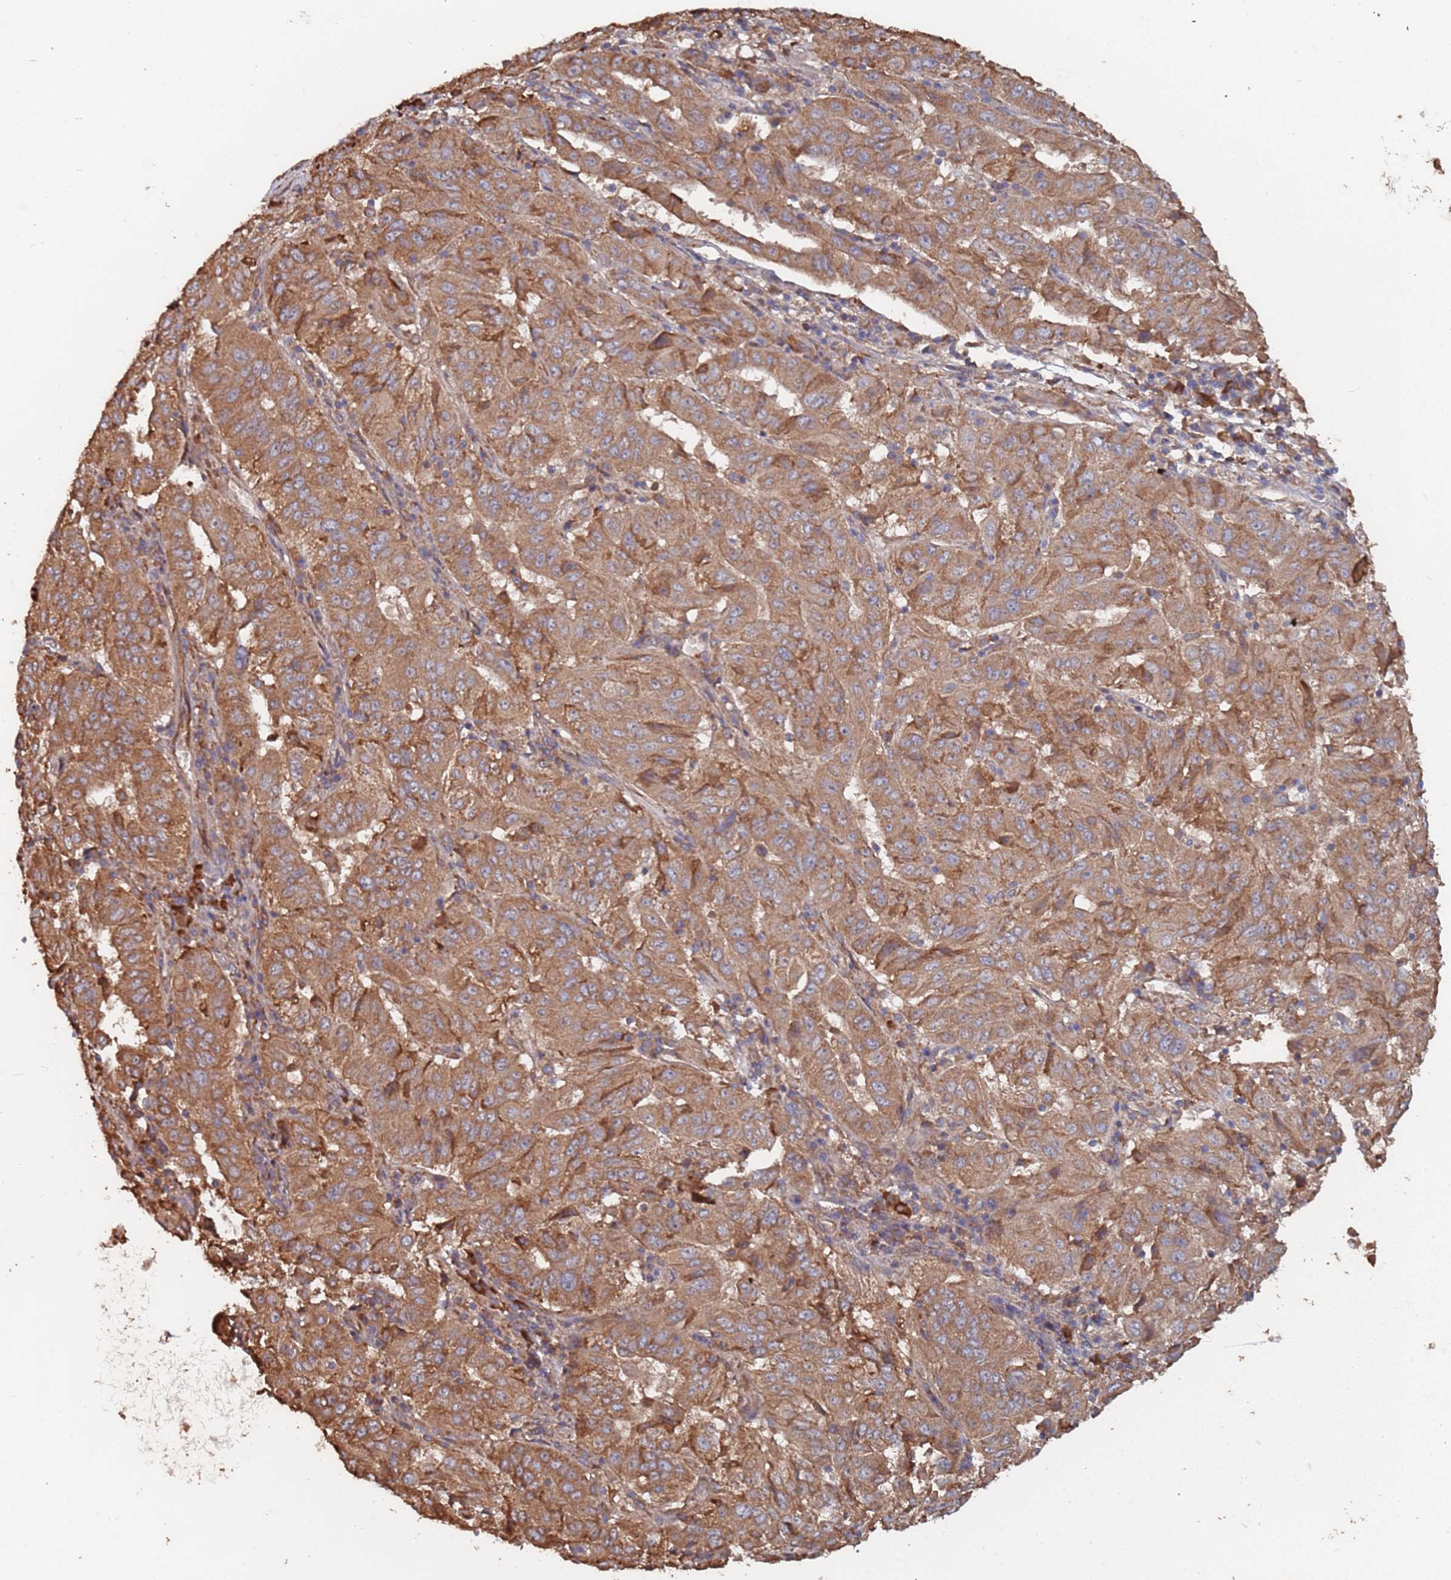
{"staining": {"intensity": "moderate", "quantity": ">75%", "location": "cytoplasmic/membranous"}, "tissue": "pancreatic cancer", "cell_type": "Tumor cells", "image_type": "cancer", "snomed": [{"axis": "morphology", "description": "Adenocarcinoma, NOS"}, {"axis": "topography", "description": "Pancreas"}], "caption": "Protein staining of pancreatic adenocarcinoma tissue shows moderate cytoplasmic/membranous positivity in about >75% of tumor cells.", "gene": "ATG5", "patient": {"sex": "male", "age": 63}}